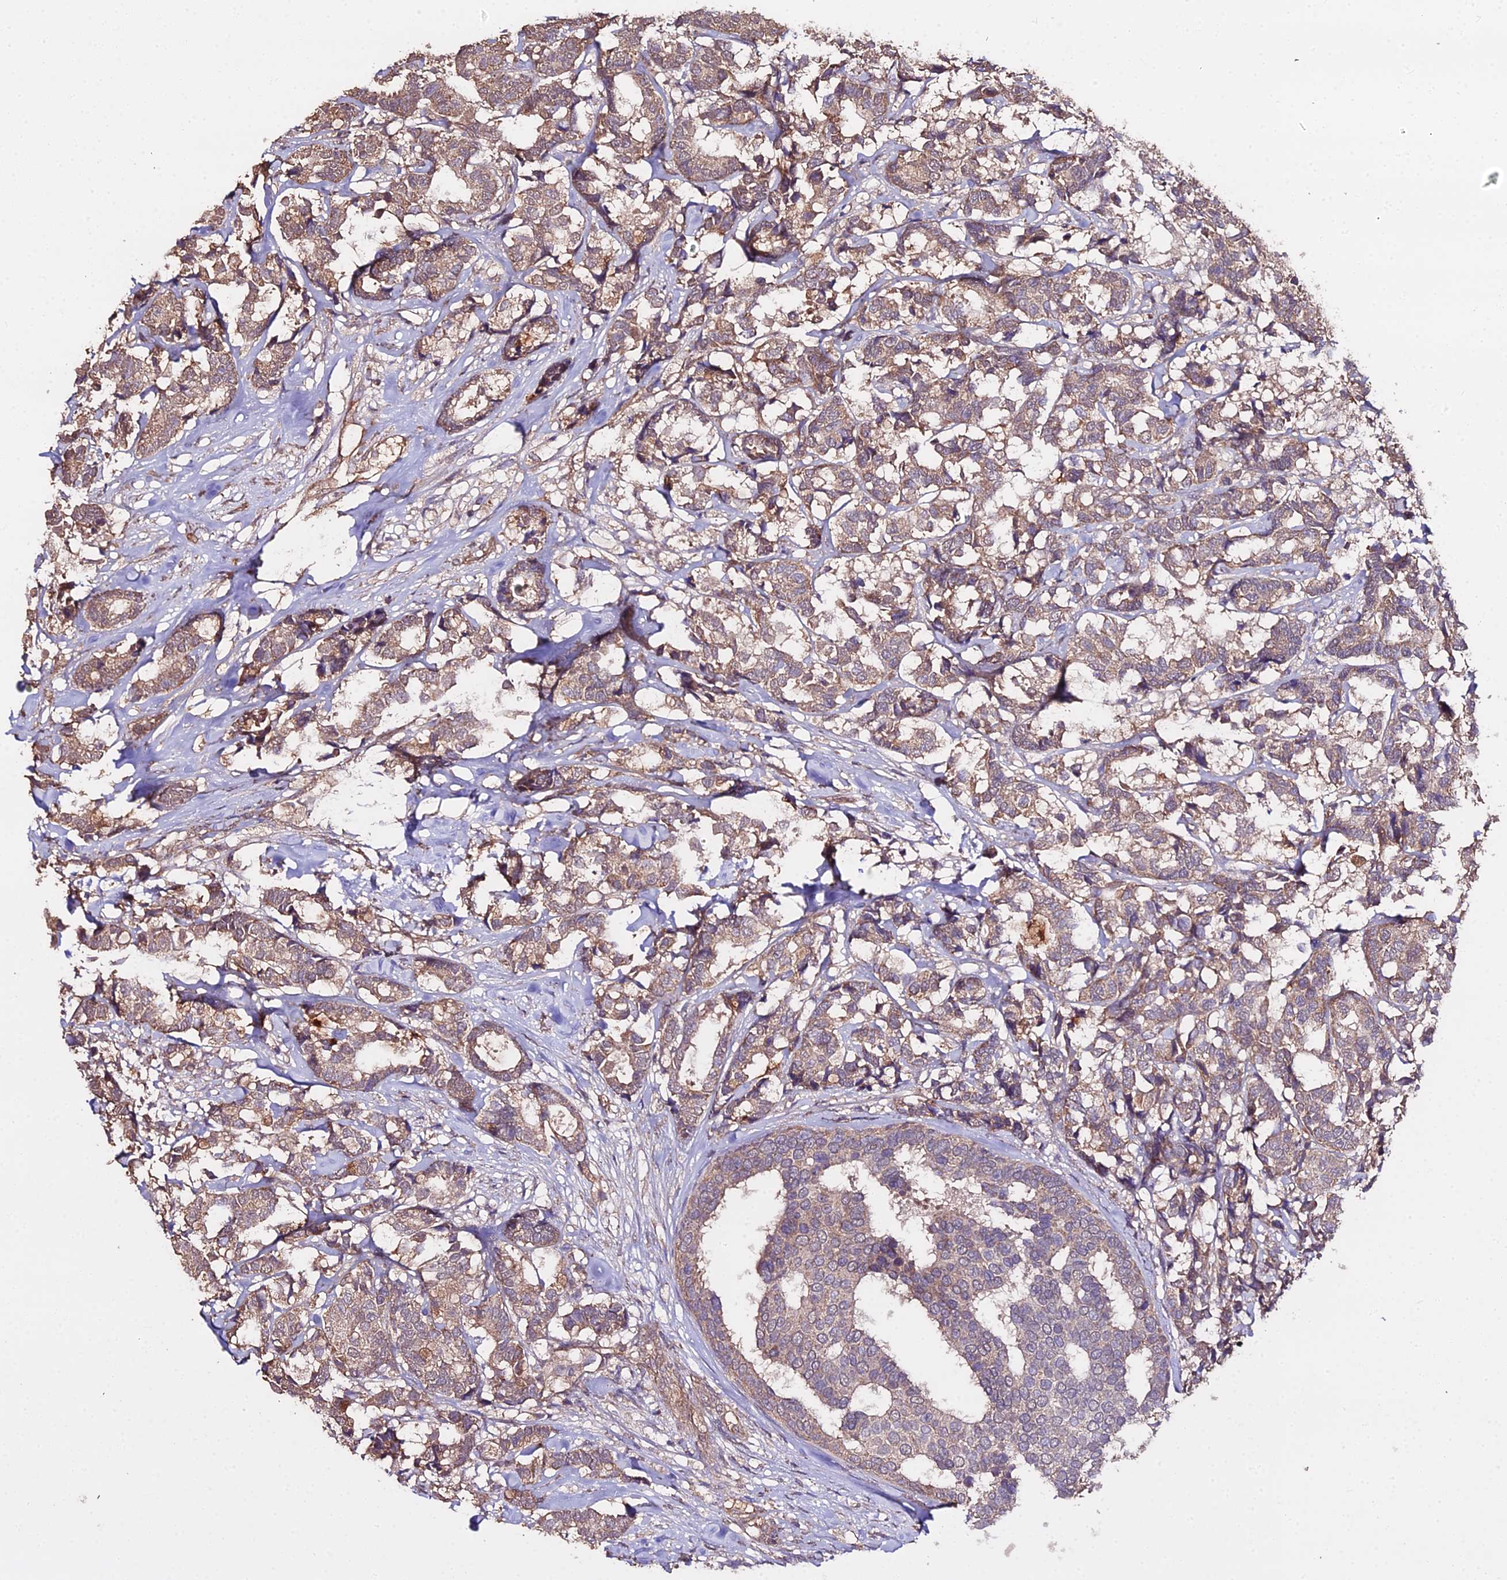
{"staining": {"intensity": "weak", "quantity": ">75%", "location": "cytoplasmic/membranous"}, "tissue": "breast cancer", "cell_type": "Tumor cells", "image_type": "cancer", "snomed": [{"axis": "morphology", "description": "Normal tissue, NOS"}, {"axis": "morphology", "description": "Duct carcinoma"}, {"axis": "topography", "description": "Breast"}], "caption": "Breast cancer stained for a protein demonstrates weak cytoplasmic/membranous positivity in tumor cells. The protein is stained brown, and the nuclei are stained in blue (DAB (3,3'-diaminobenzidine) IHC with brightfield microscopy, high magnification).", "gene": "METTL13", "patient": {"sex": "female", "age": 87}}